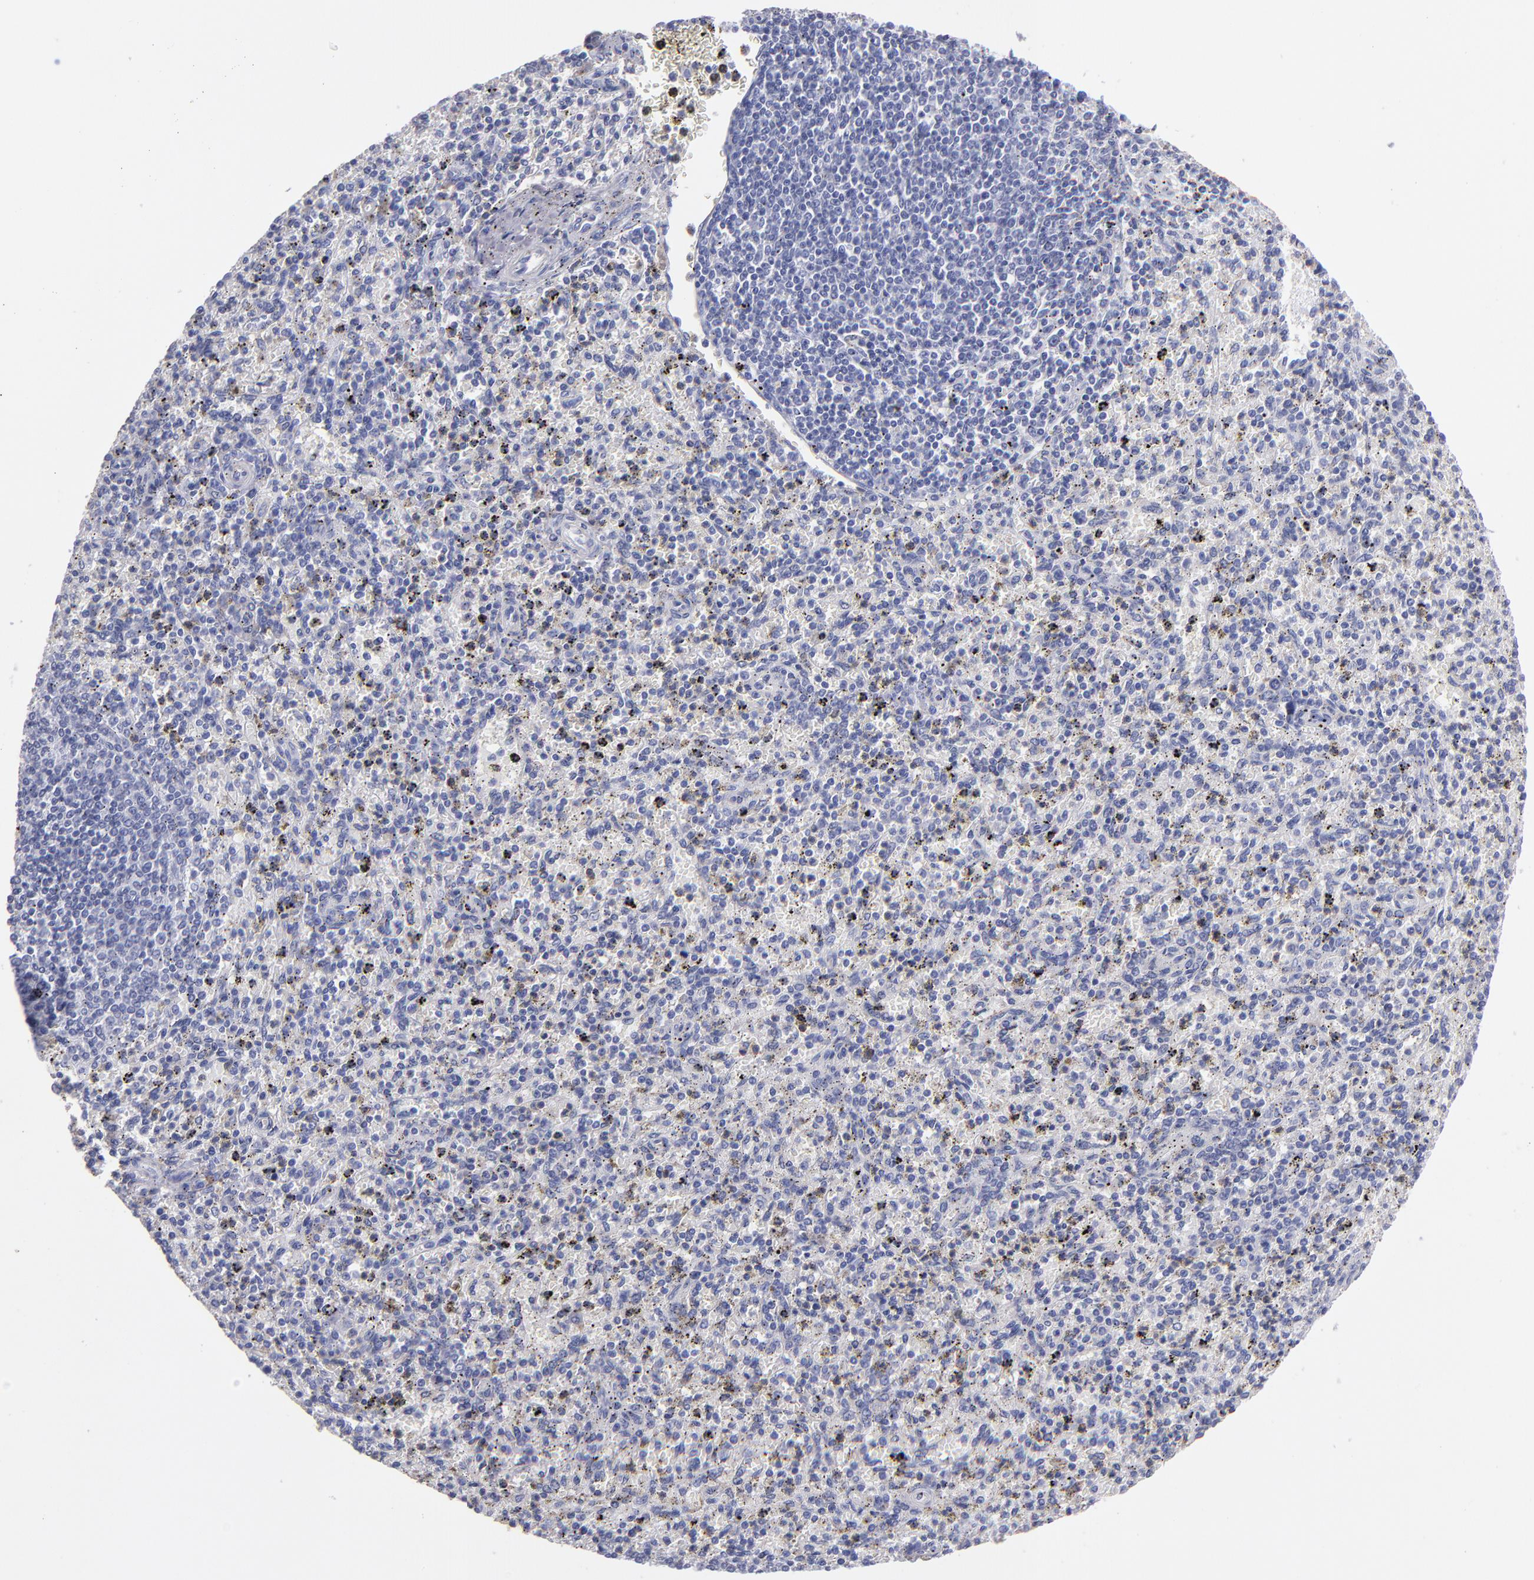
{"staining": {"intensity": "negative", "quantity": "none", "location": "none"}, "tissue": "spleen", "cell_type": "Cells in red pulp", "image_type": "normal", "snomed": [{"axis": "morphology", "description": "Normal tissue, NOS"}, {"axis": "topography", "description": "Spleen"}], "caption": "A high-resolution histopathology image shows immunohistochemistry (IHC) staining of benign spleen, which reveals no significant staining in cells in red pulp. (Brightfield microscopy of DAB immunohistochemistry at high magnification).", "gene": "MB", "patient": {"sex": "male", "age": 72}}